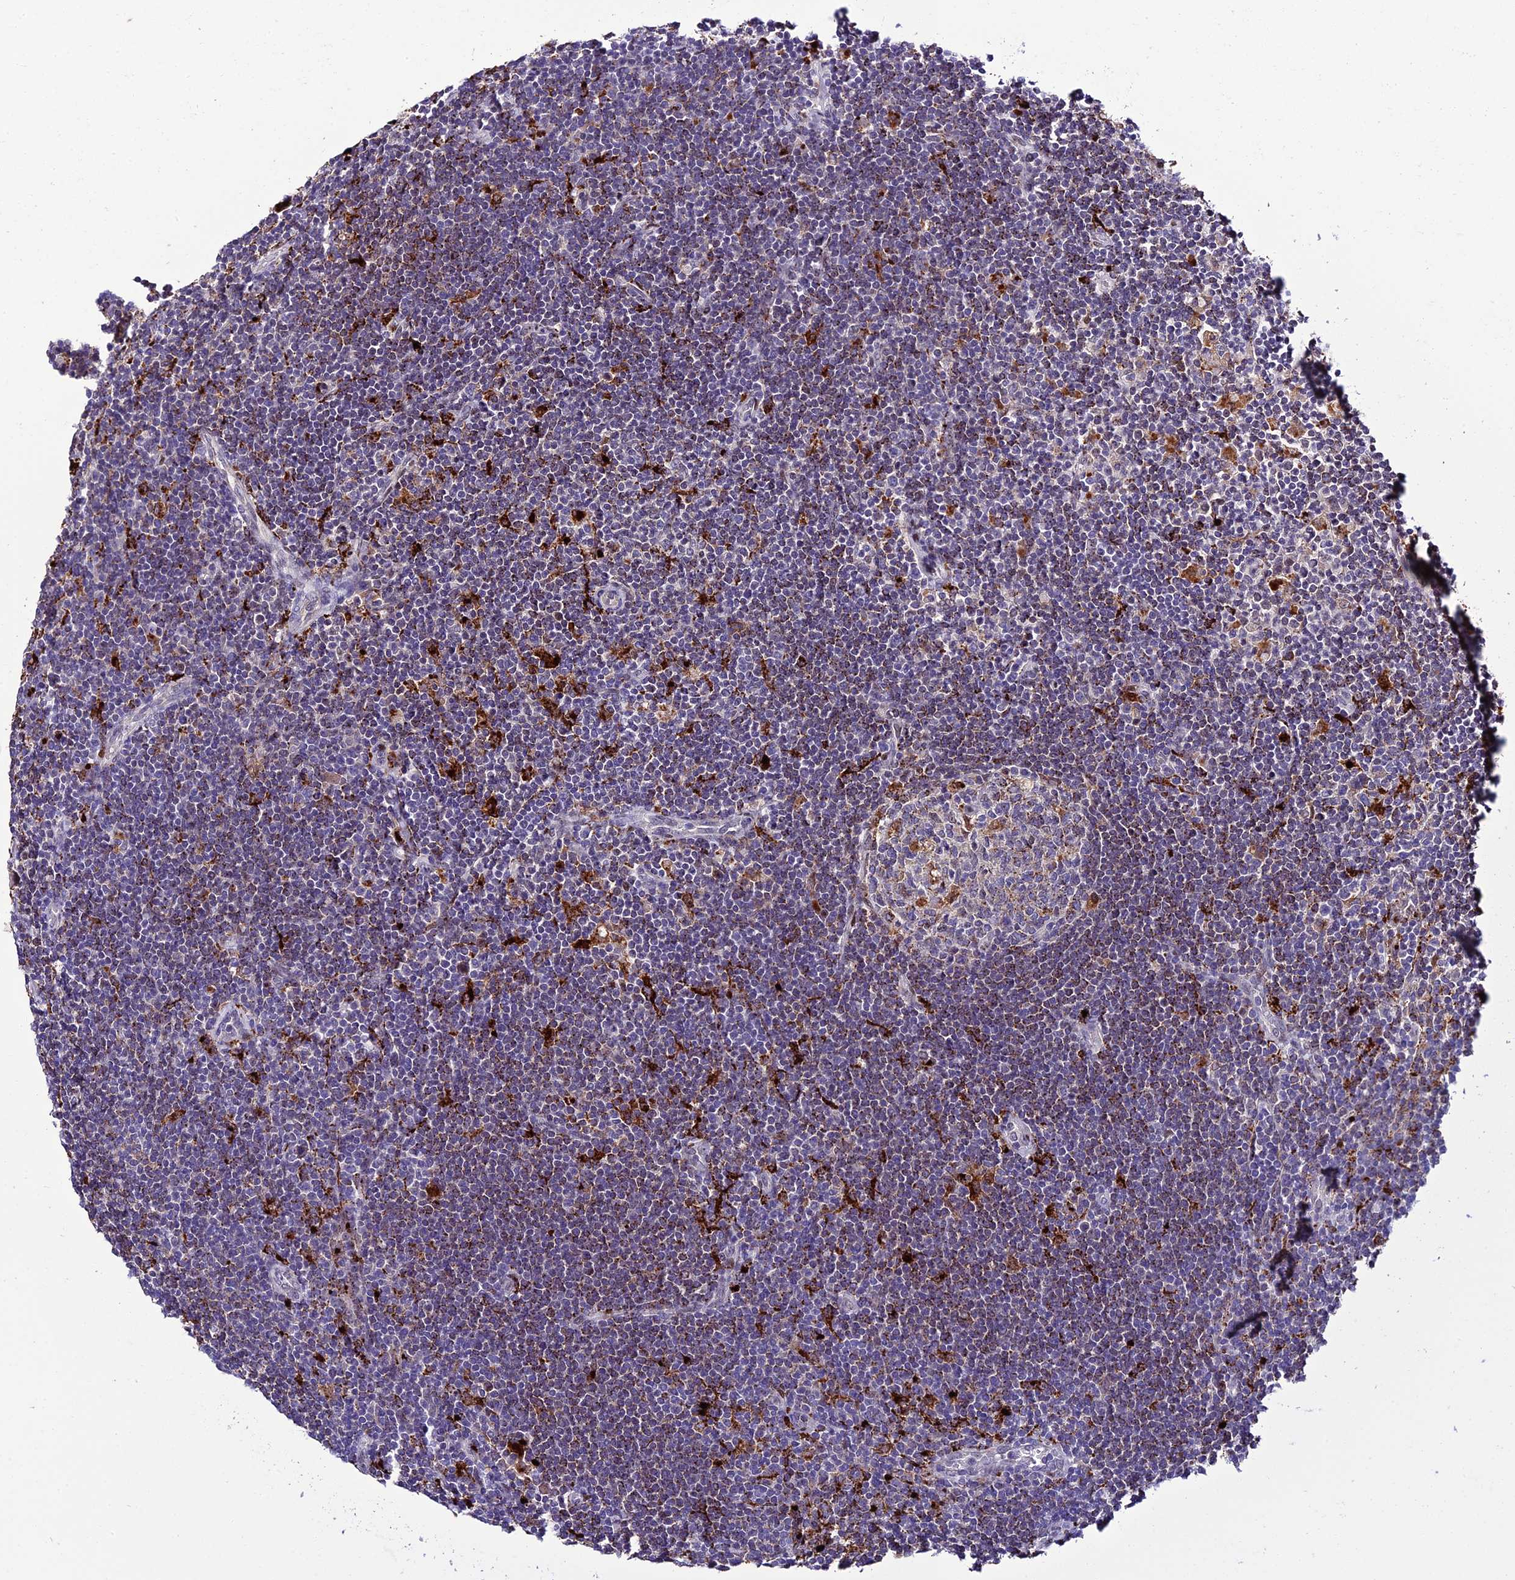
{"staining": {"intensity": "negative", "quantity": "none", "location": "none"}, "tissue": "lymphoma", "cell_type": "Tumor cells", "image_type": "cancer", "snomed": [{"axis": "morphology", "description": "Hodgkin's disease, NOS"}, {"axis": "topography", "description": "Lymph node"}], "caption": "Immunohistochemical staining of human Hodgkin's disease shows no significant staining in tumor cells.", "gene": "HIC1", "patient": {"sex": "female", "age": 57}}